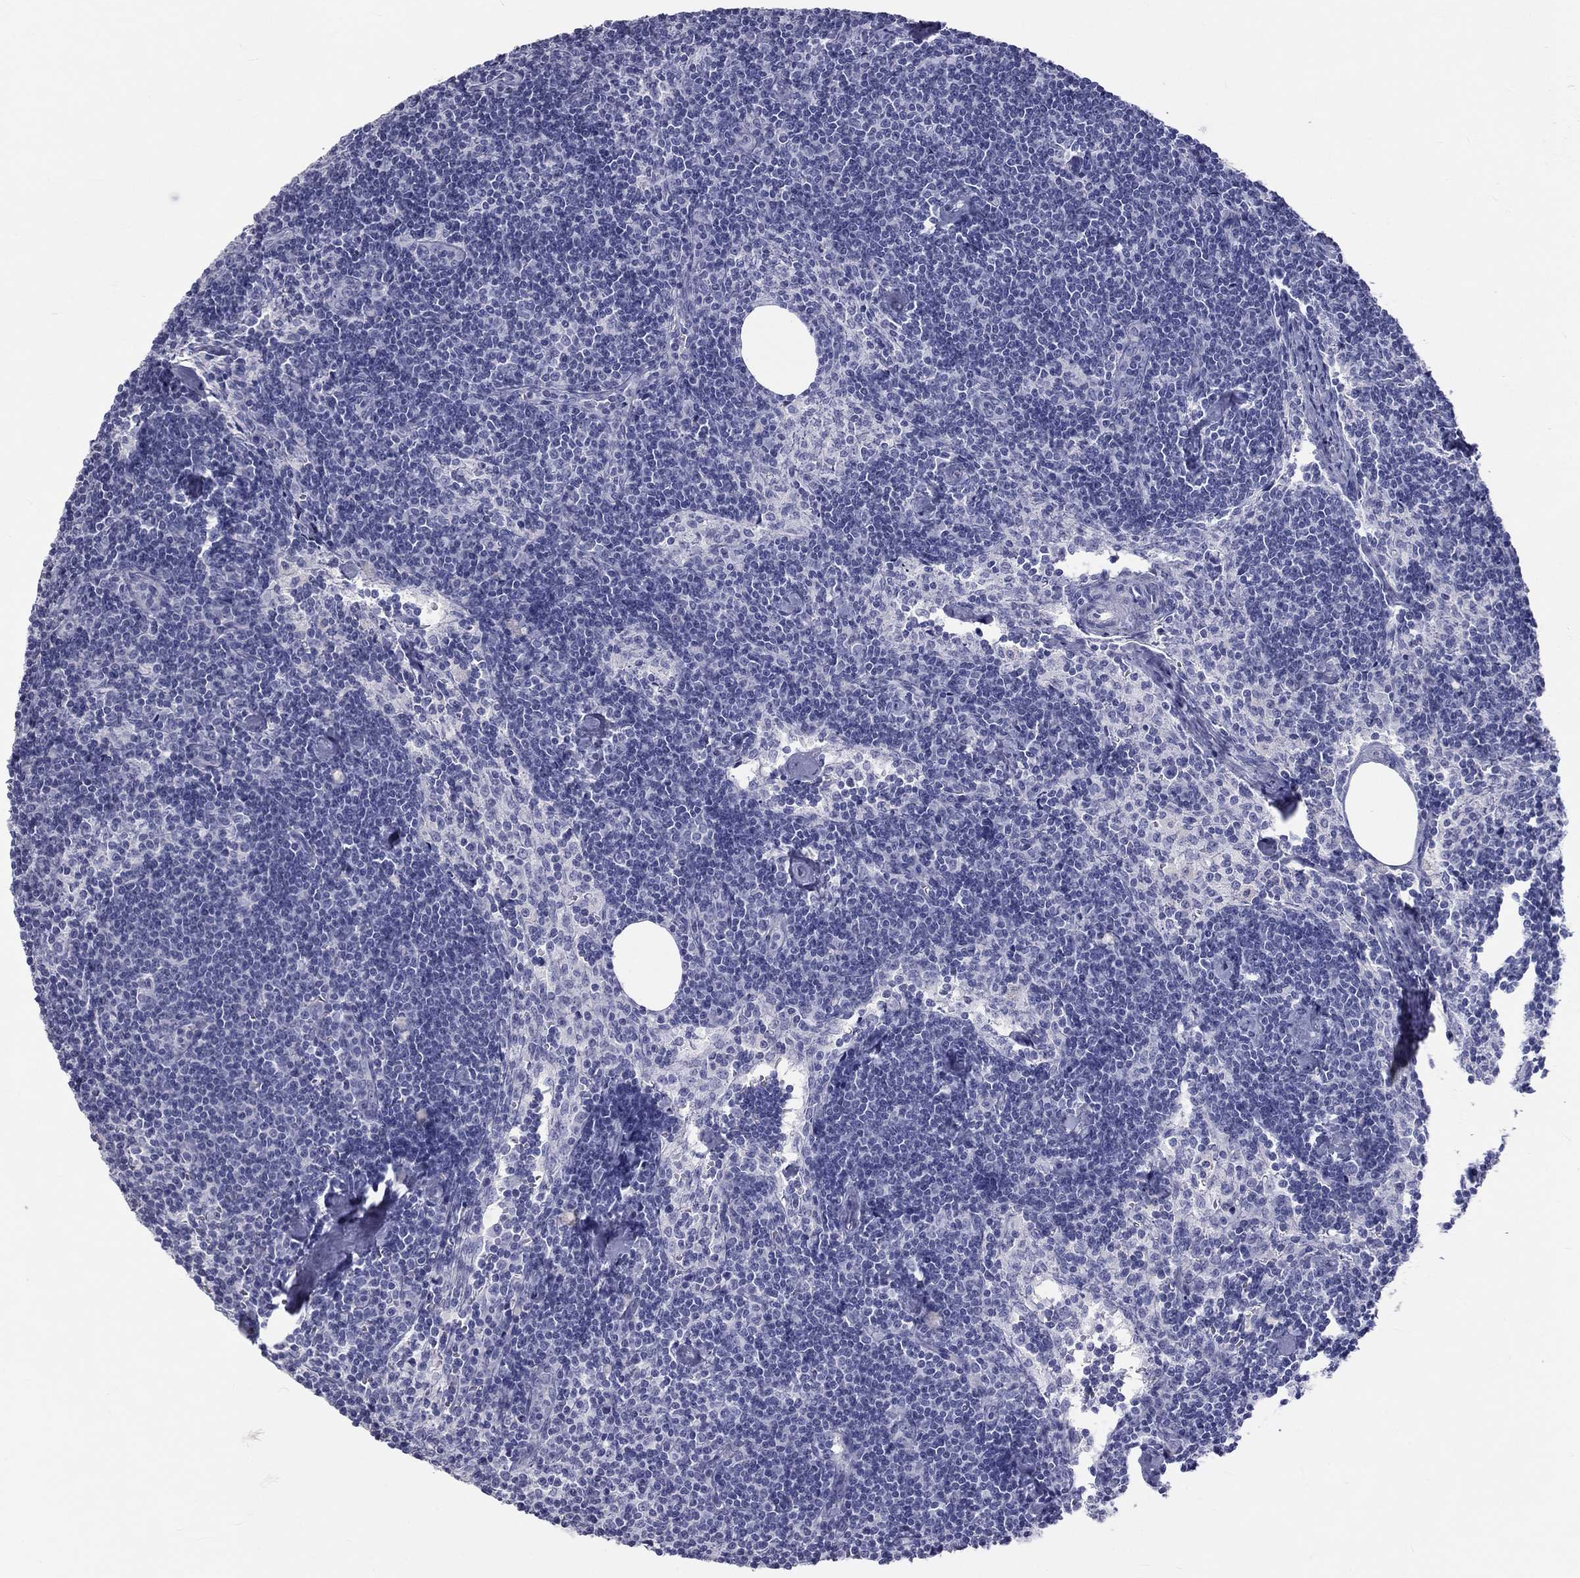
{"staining": {"intensity": "negative", "quantity": "none", "location": "none"}, "tissue": "lymph node", "cell_type": "Germinal center cells", "image_type": "normal", "snomed": [{"axis": "morphology", "description": "Normal tissue, NOS"}, {"axis": "topography", "description": "Lymph node"}], "caption": "Germinal center cells show no significant expression in unremarkable lymph node.", "gene": "DNALI1", "patient": {"sex": "female", "age": 51}}